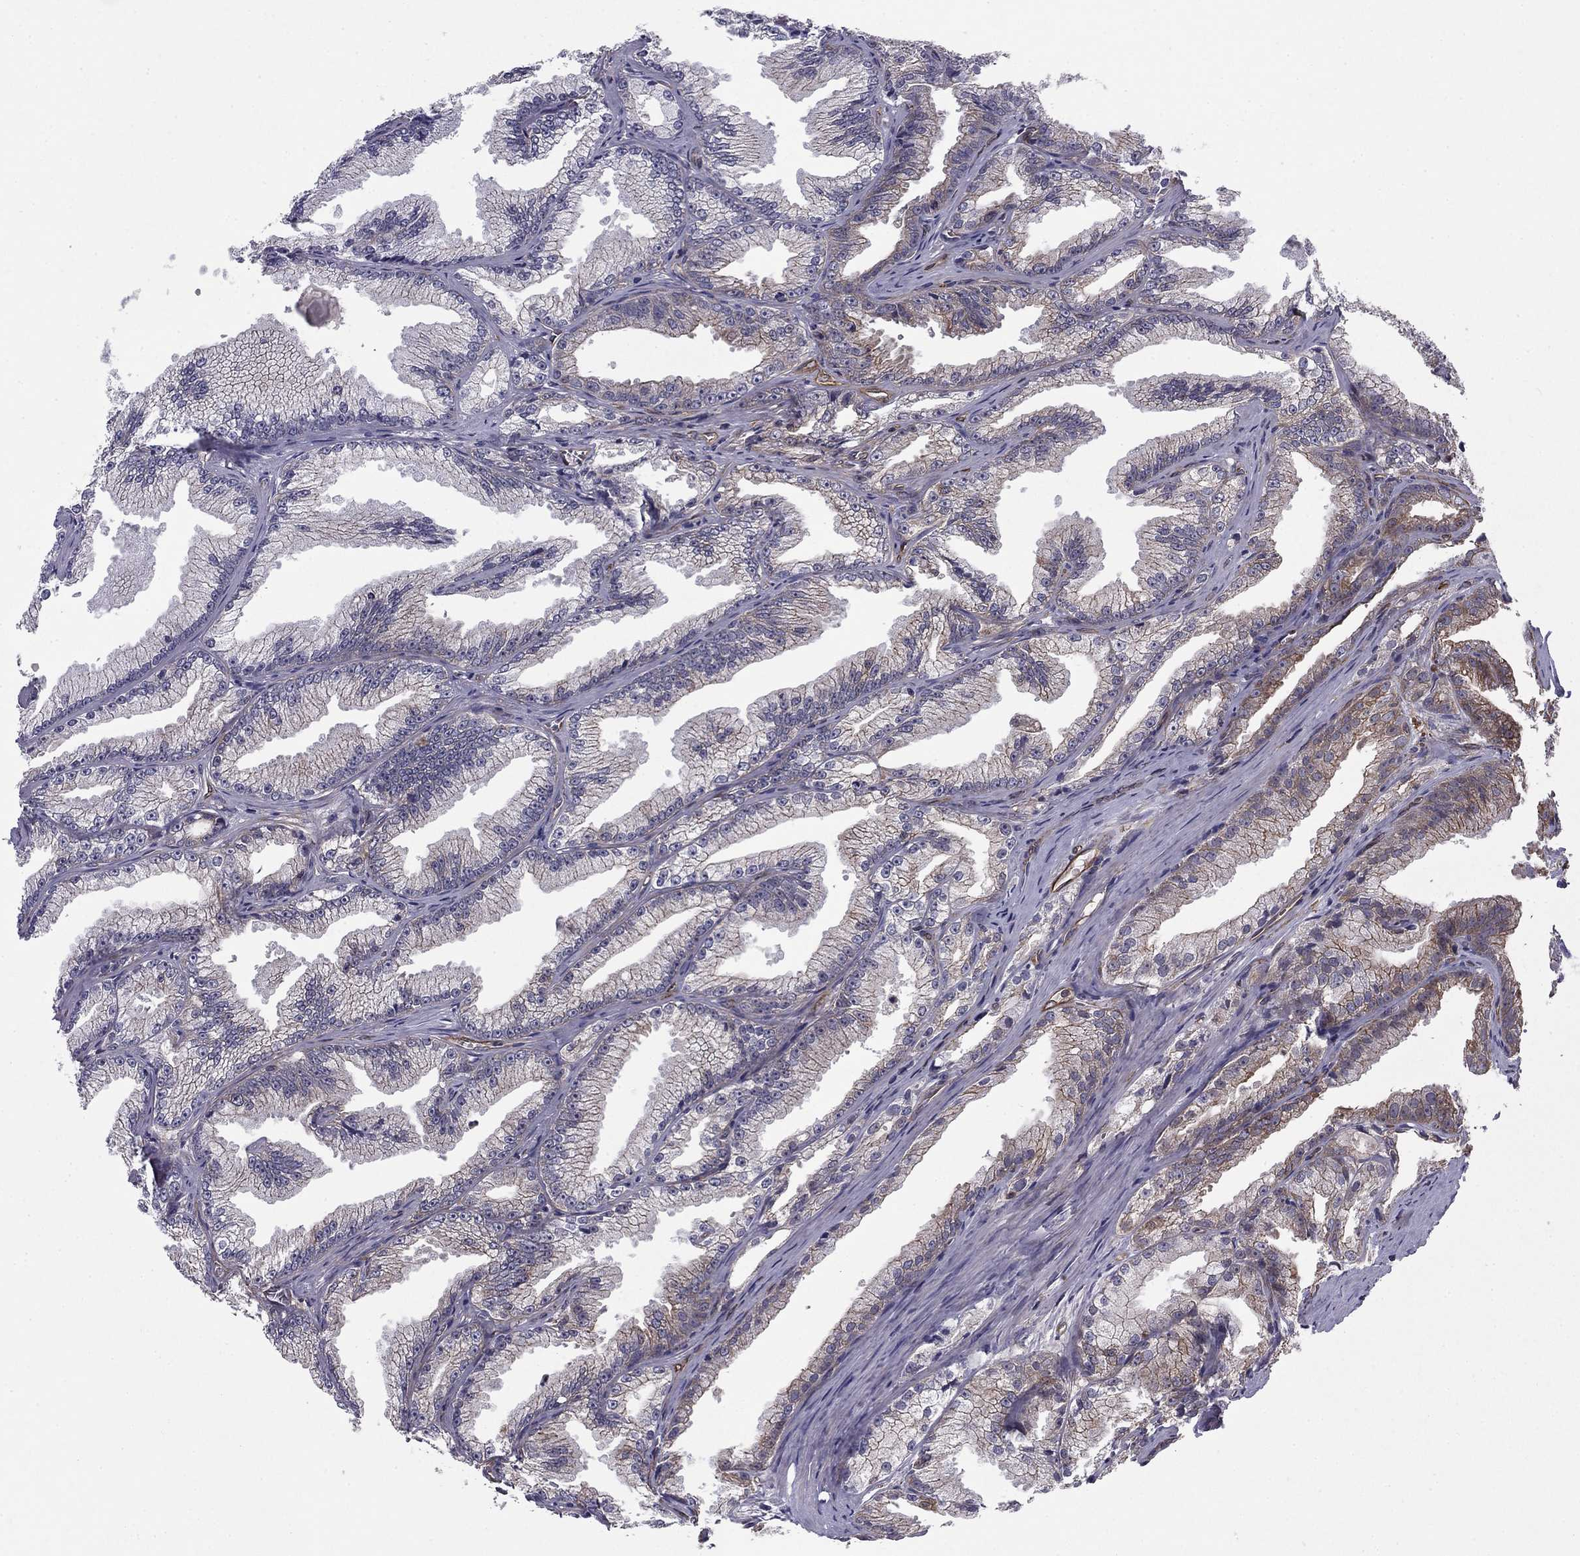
{"staining": {"intensity": "moderate", "quantity": "<25%", "location": "cytoplasmic/membranous"}, "tissue": "prostate cancer", "cell_type": "Tumor cells", "image_type": "cancer", "snomed": [{"axis": "morphology", "description": "Adenocarcinoma, NOS"}, {"axis": "morphology", "description": "Adenocarcinoma, High grade"}, {"axis": "topography", "description": "Prostate"}], "caption": "IHC of human prostate high-grade adenocarcinoma shows low levels of moderate cytoplasmic/membranous expression in approximately <25% of tumor cells.", "gene": "SHMT1", "patient": {"sex": "male", "age": 70}}